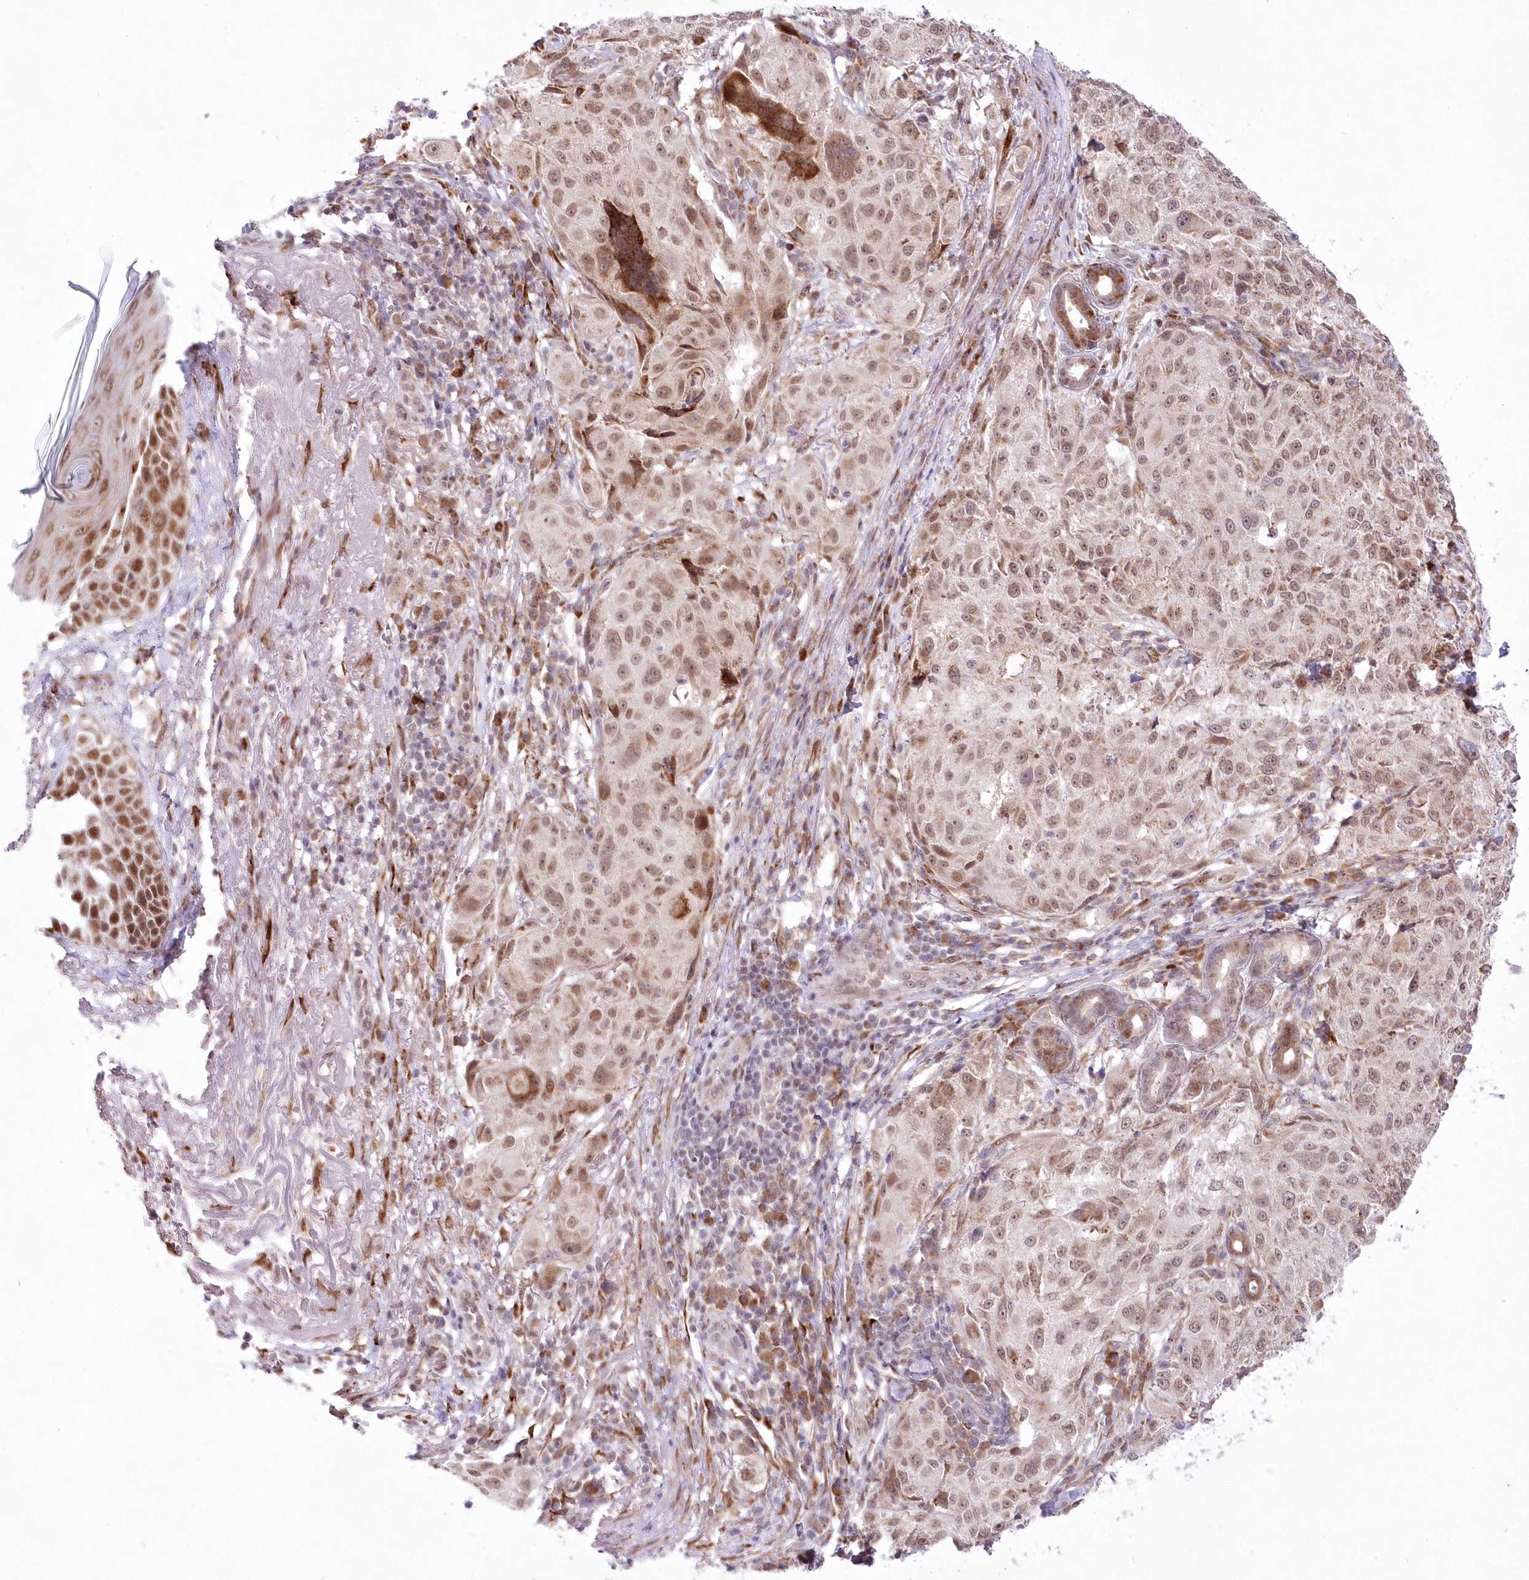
{"staining": {"intensity": "weak", "quantity": ">75%", "location": "nuclear"}, "tissue": "melanoma", "cell_type": "Tumor cells", "image_type": "cancer", "snomed": [{"axis": "morphology", "description": "Necrosis, NOS"}, {"axis": "morphology", "description": "Malignant melanoma, NOS"}, {"axis": "topography", "description": "Skin"}], "caption": "Weak nuclear positivity for a protein is seen in approximately >75% of tumor cells of melanoma using immunohistochemistry.", "gene": "LDB1", "patient": {"sex": "female", "age": 87}}